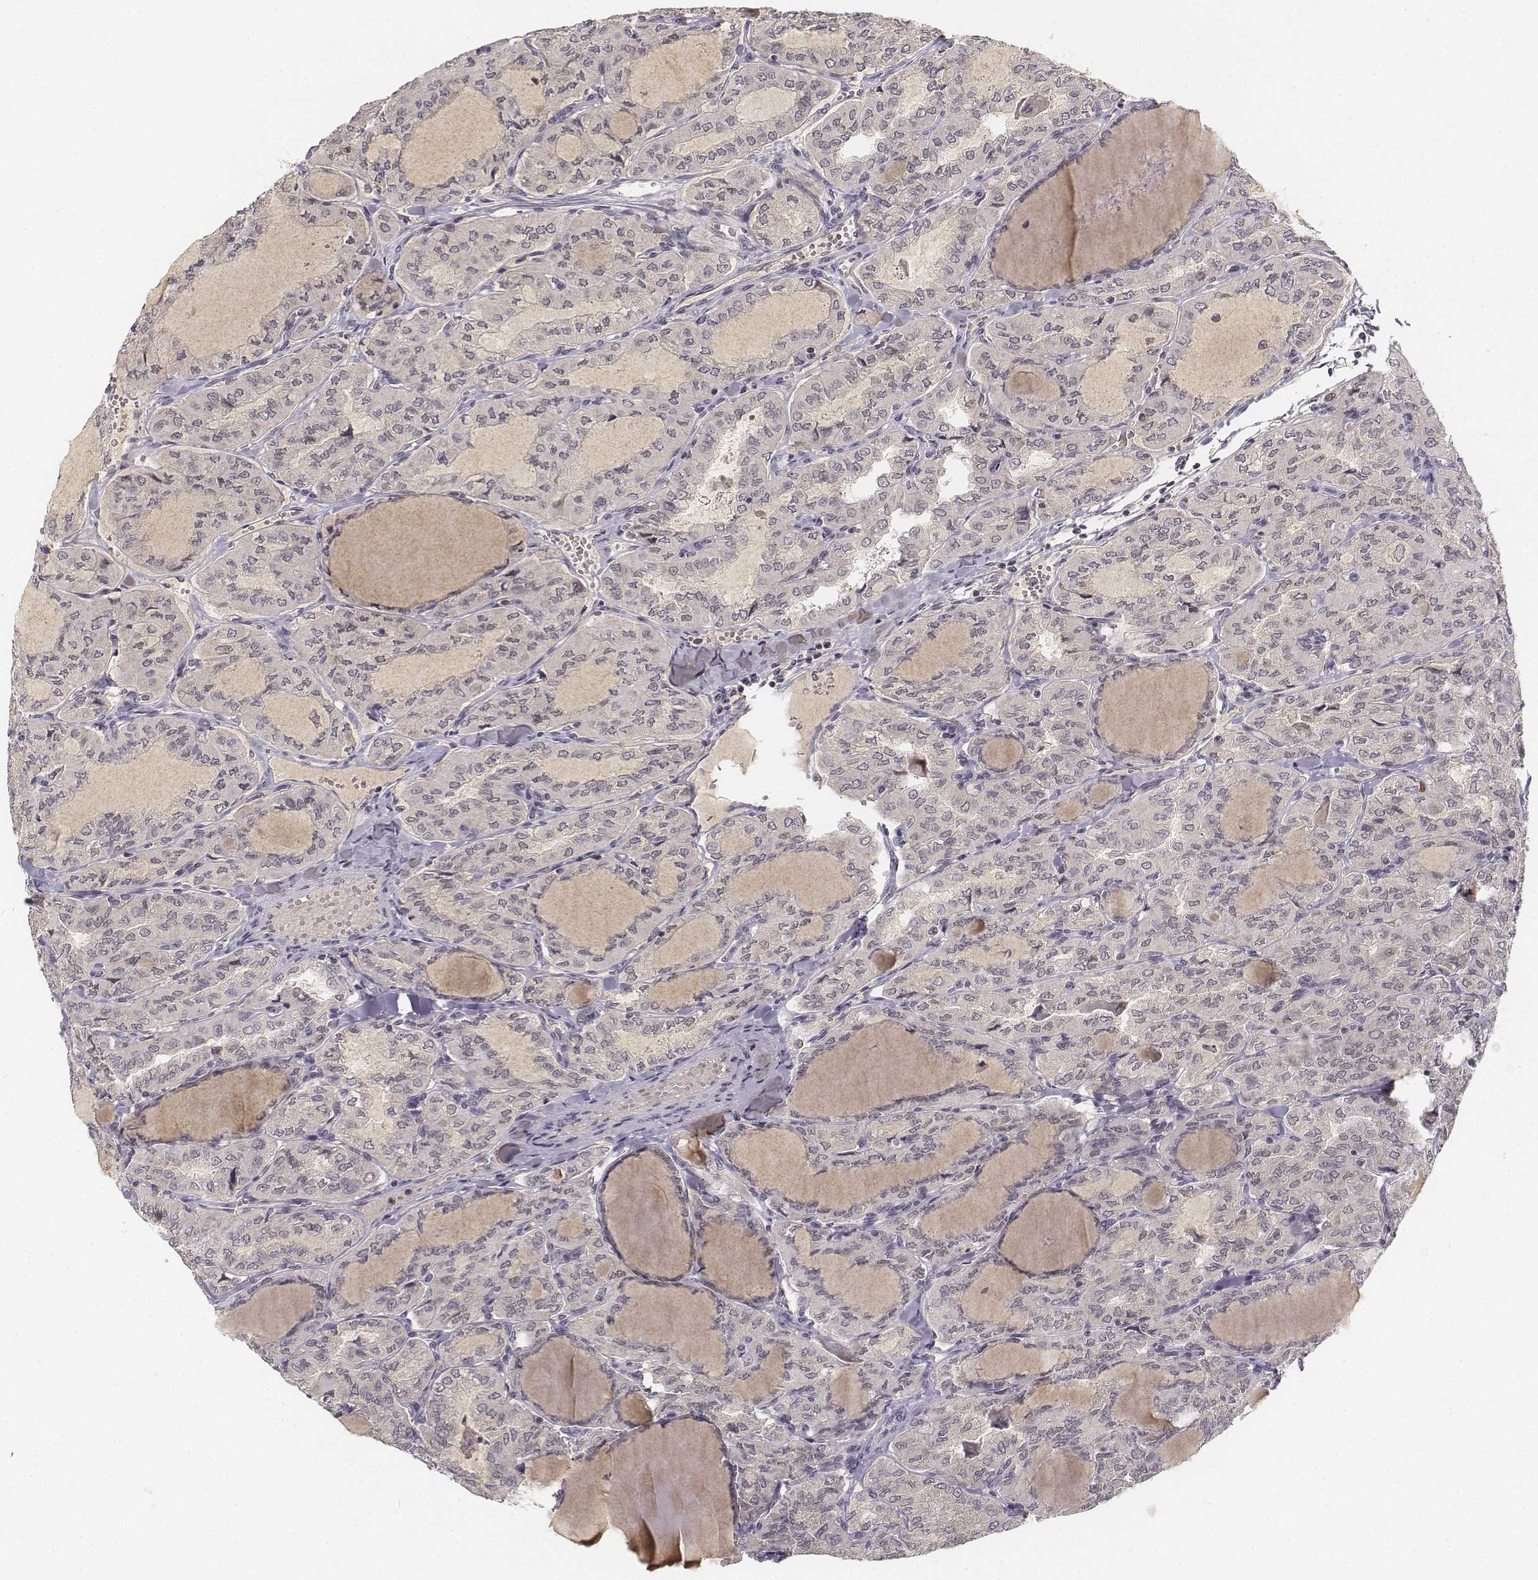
{"staining": {"intensity": "negative", "quantity": "none", "location": "none"}, "tissue": "thyroid cancer", "cell_type": "Tumor cells", "image_type": "cancer", "snomed": [{"axis": "morphology", "description": "Papillary adenocarcinoma, NOS"}, {"axis": "topography", "description": "Thyroid gland"}], "caption": "This image is of thyroid cancer stained with immunohistochemistry (IHC) to label a protein in brown with the nuclei are counter-stained blue. There is no positivity in tumor cells.", "gene": "FANCD2", "patient": {"sex": "male", "age": 20}}